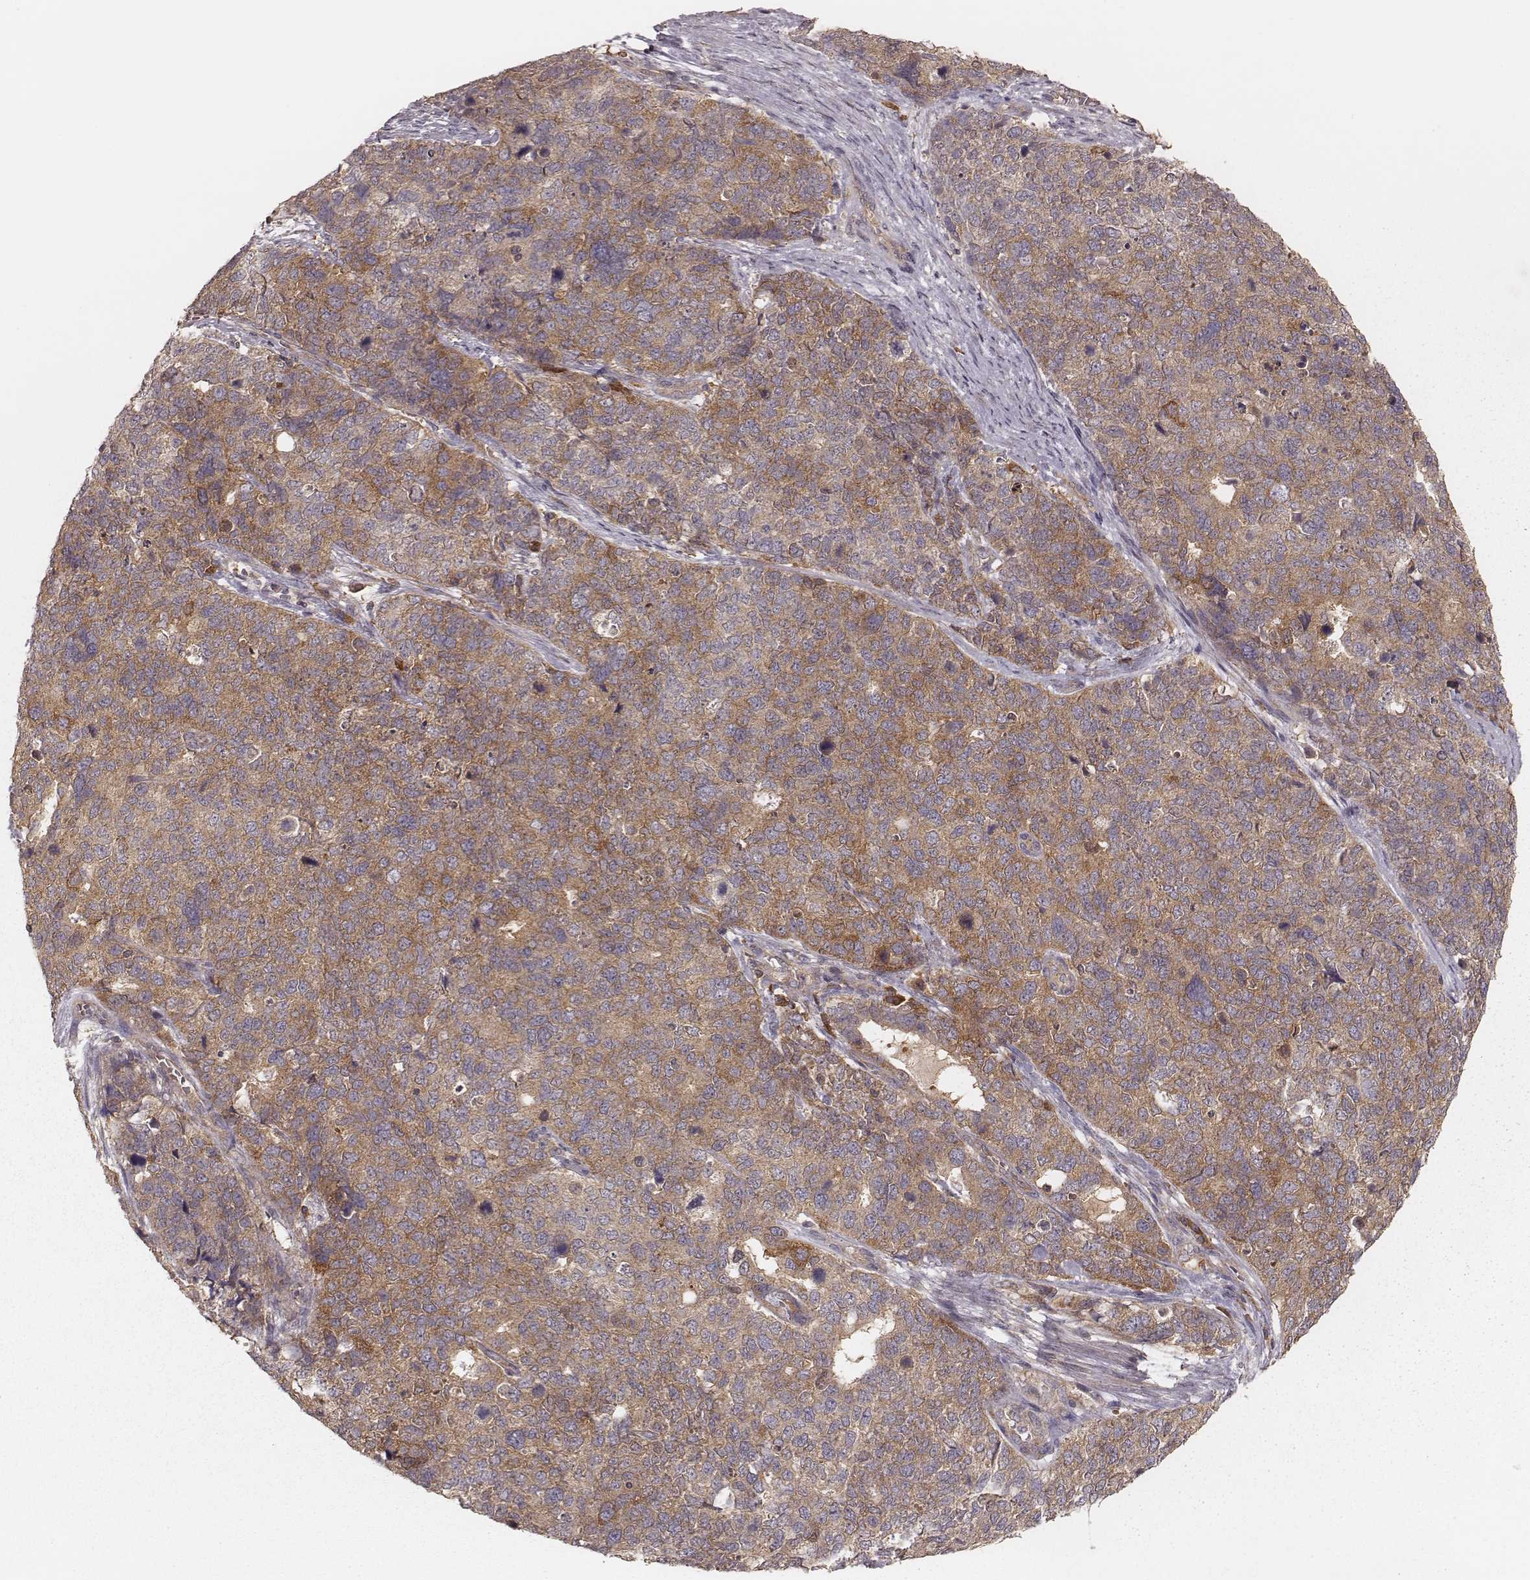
{"staining": {"intensity": "weak", "quantity": ">75%", "location": "cytoplasmic/membranous"}, "tissue": "cervical cancer", "cell_type": "Tumor cells", "image_type": "cancer", "snomed": [{"axis": "morphology", "description": "Squamous cell carcinoma, NOS"}, {"axis": "topography", "description": "Cervix"}], "caption": "Protein expression analysis of human cervical squamous cell carcinoma reveals weak cytoplasmic/membranous staining in approximately >75% of tumor cells.", "gene": "CARS1", "patient": {"sex": "female", "age": 63}}